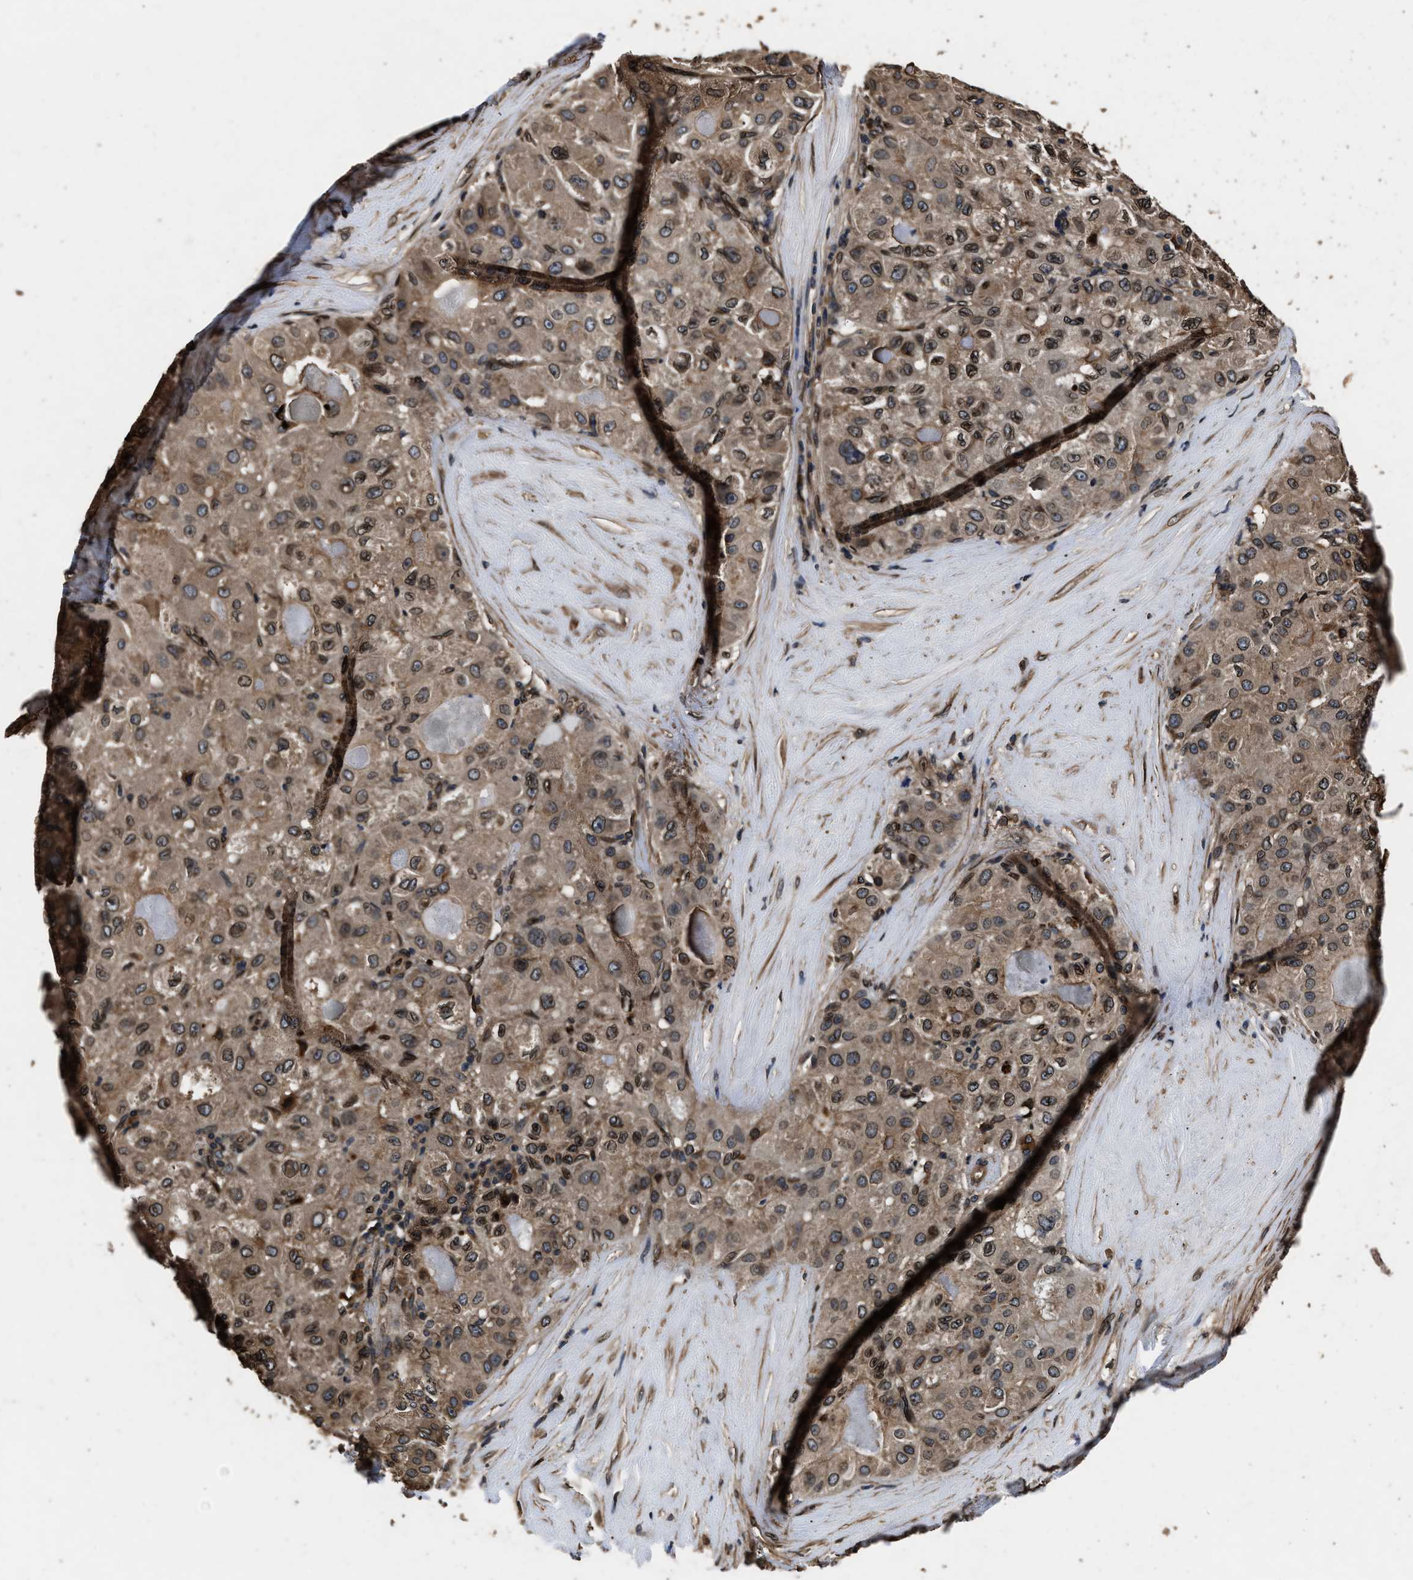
{"staining": {"intensity": "moderate", "quantity": ">75%", "location": "cytoplasmic/membranous,nuclear"}, "tissue": "liver cancer", "cell_type": "Tumor cells", "image_type": "cancer", "snomed": [{"axis": "morphology", "description": "Carcinoma, Hepatocellular, NOS"}, {"axis": "topography", "description": "Liver"}], "caption": "Hepatocellular carcinoma (liver) tissue reveals moderate cytoplasmic/membranous and nuclear expression in approximately >75% of tumor cells, visualized by immunohistochemistry.", "gene": "ACCS", "patient": {"sex": "male", "age": 80}}